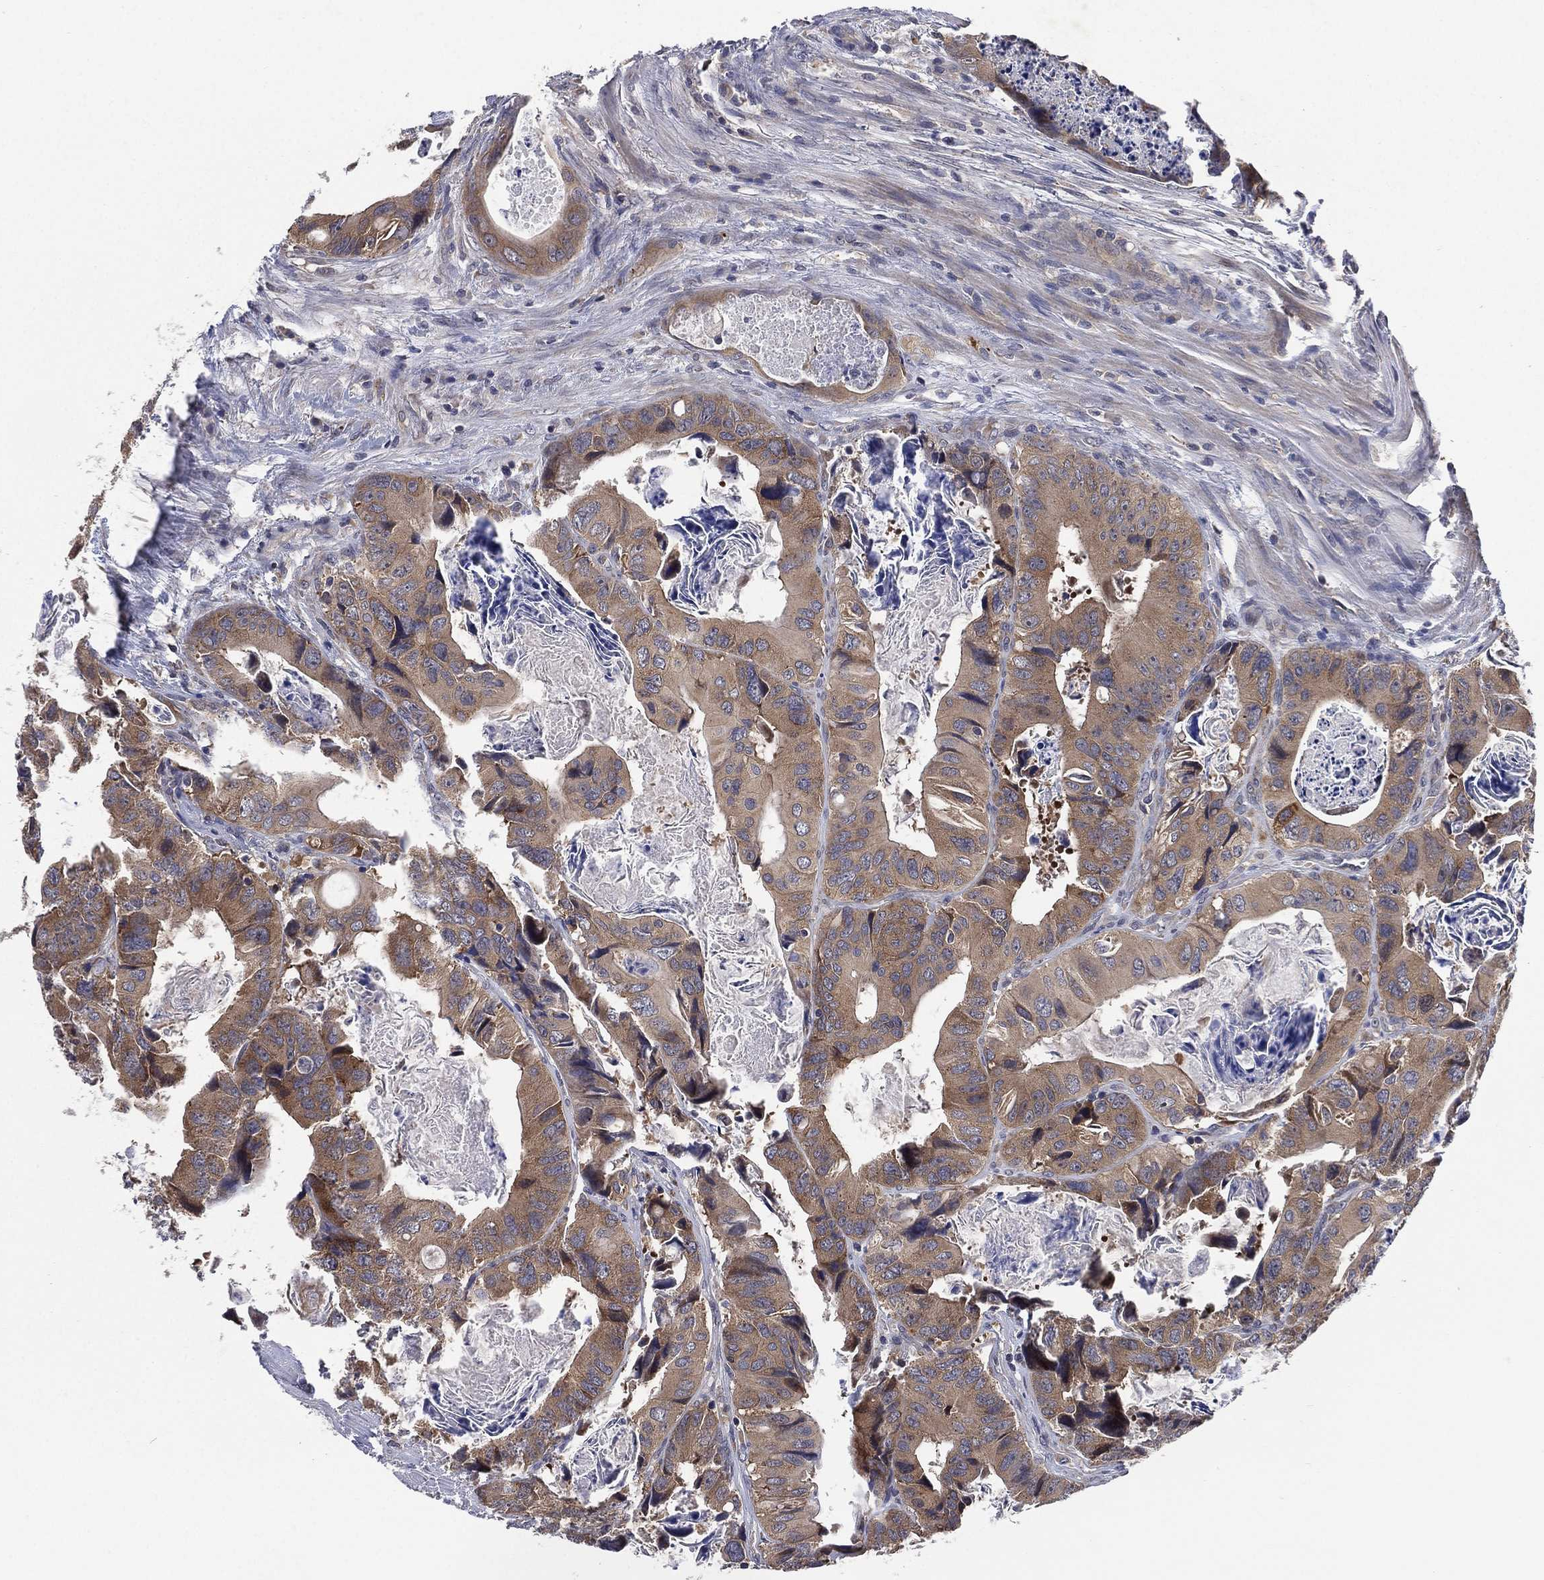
{"staining": {"intensity": "moderate", "quantity": "25%-75%", "location": "cytoplasmic/membranous"}, "tissue": "colorectal cancer", "cell_type": "Tumor cells", "image_type": "cancer", "snomed": [{"axis": "morphology", "description": "Adenocarcinoma, NOS"}, {"axis": "topography", "description": "Rectum"}], "caption": "A histopathology image showing moderate cytoplasmic/membranous staining in approximately 25%-75% of tumor cells in adenocarcinoma (colorectal), as visualized by brown immunohistochemical staining.", "gene": "SELENOO", "patient": {"sex": "male", "age": 64}}